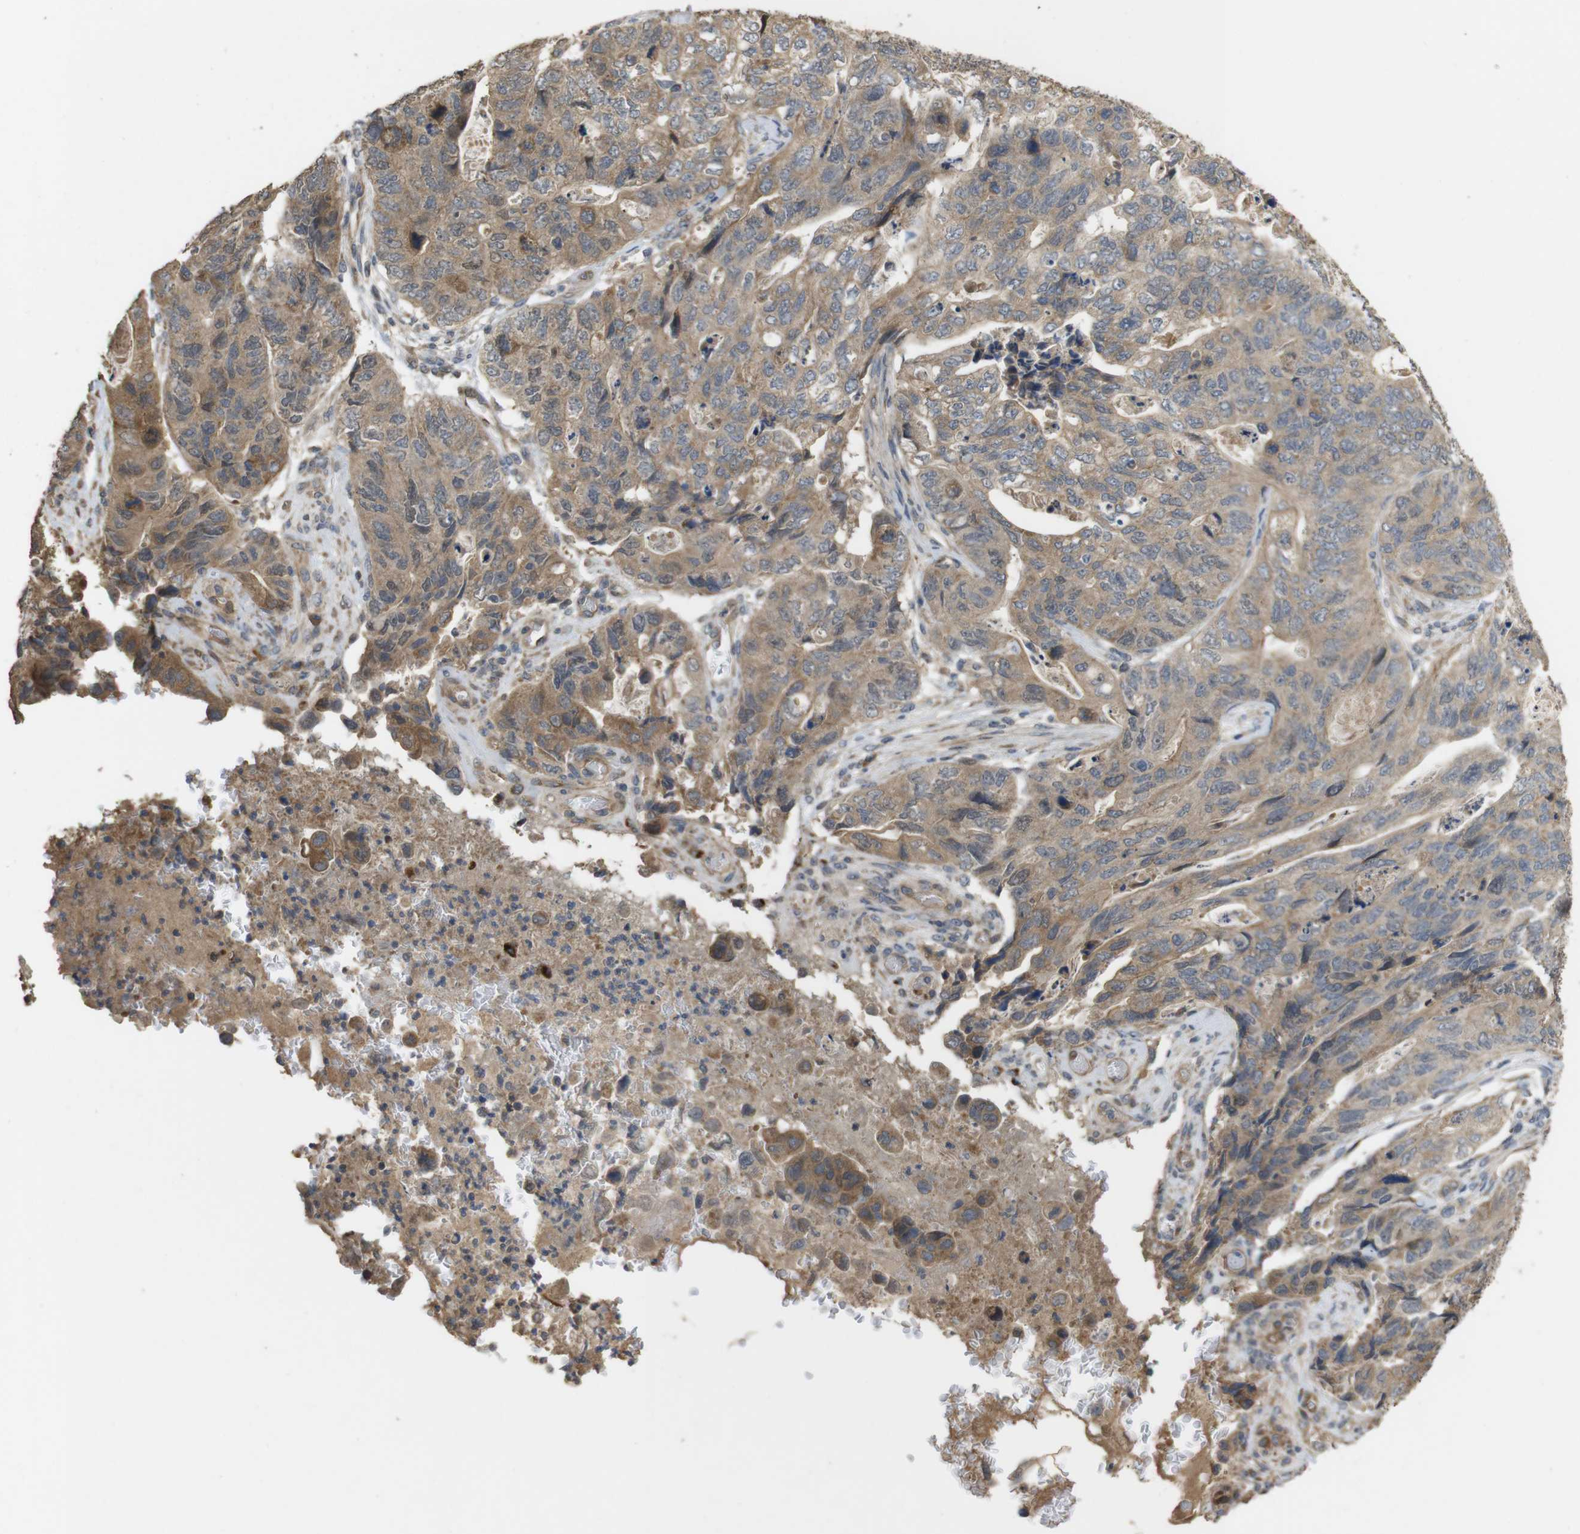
{"staining": {"intensity": "moderate", "quantity": "25%-75%", "location": "cytoplasmic/membranous"}, "tissue": "stomach cancer", "cell_type": "Tumor cells", "image_type": "cancer", "snomed": [{"axis": "morphology", "description": "Adenocarcinoma, NOS"}, {"axis": "topography", "description": "Stomach"}], "caption": "Moderate cytoplasmic/membranous staining is present in approximately 25%-75% of tumor cells in adenocarcinoma (stomach).", "gene": "PCDHB10", "patient": {"sex": "female", "age": 89}}